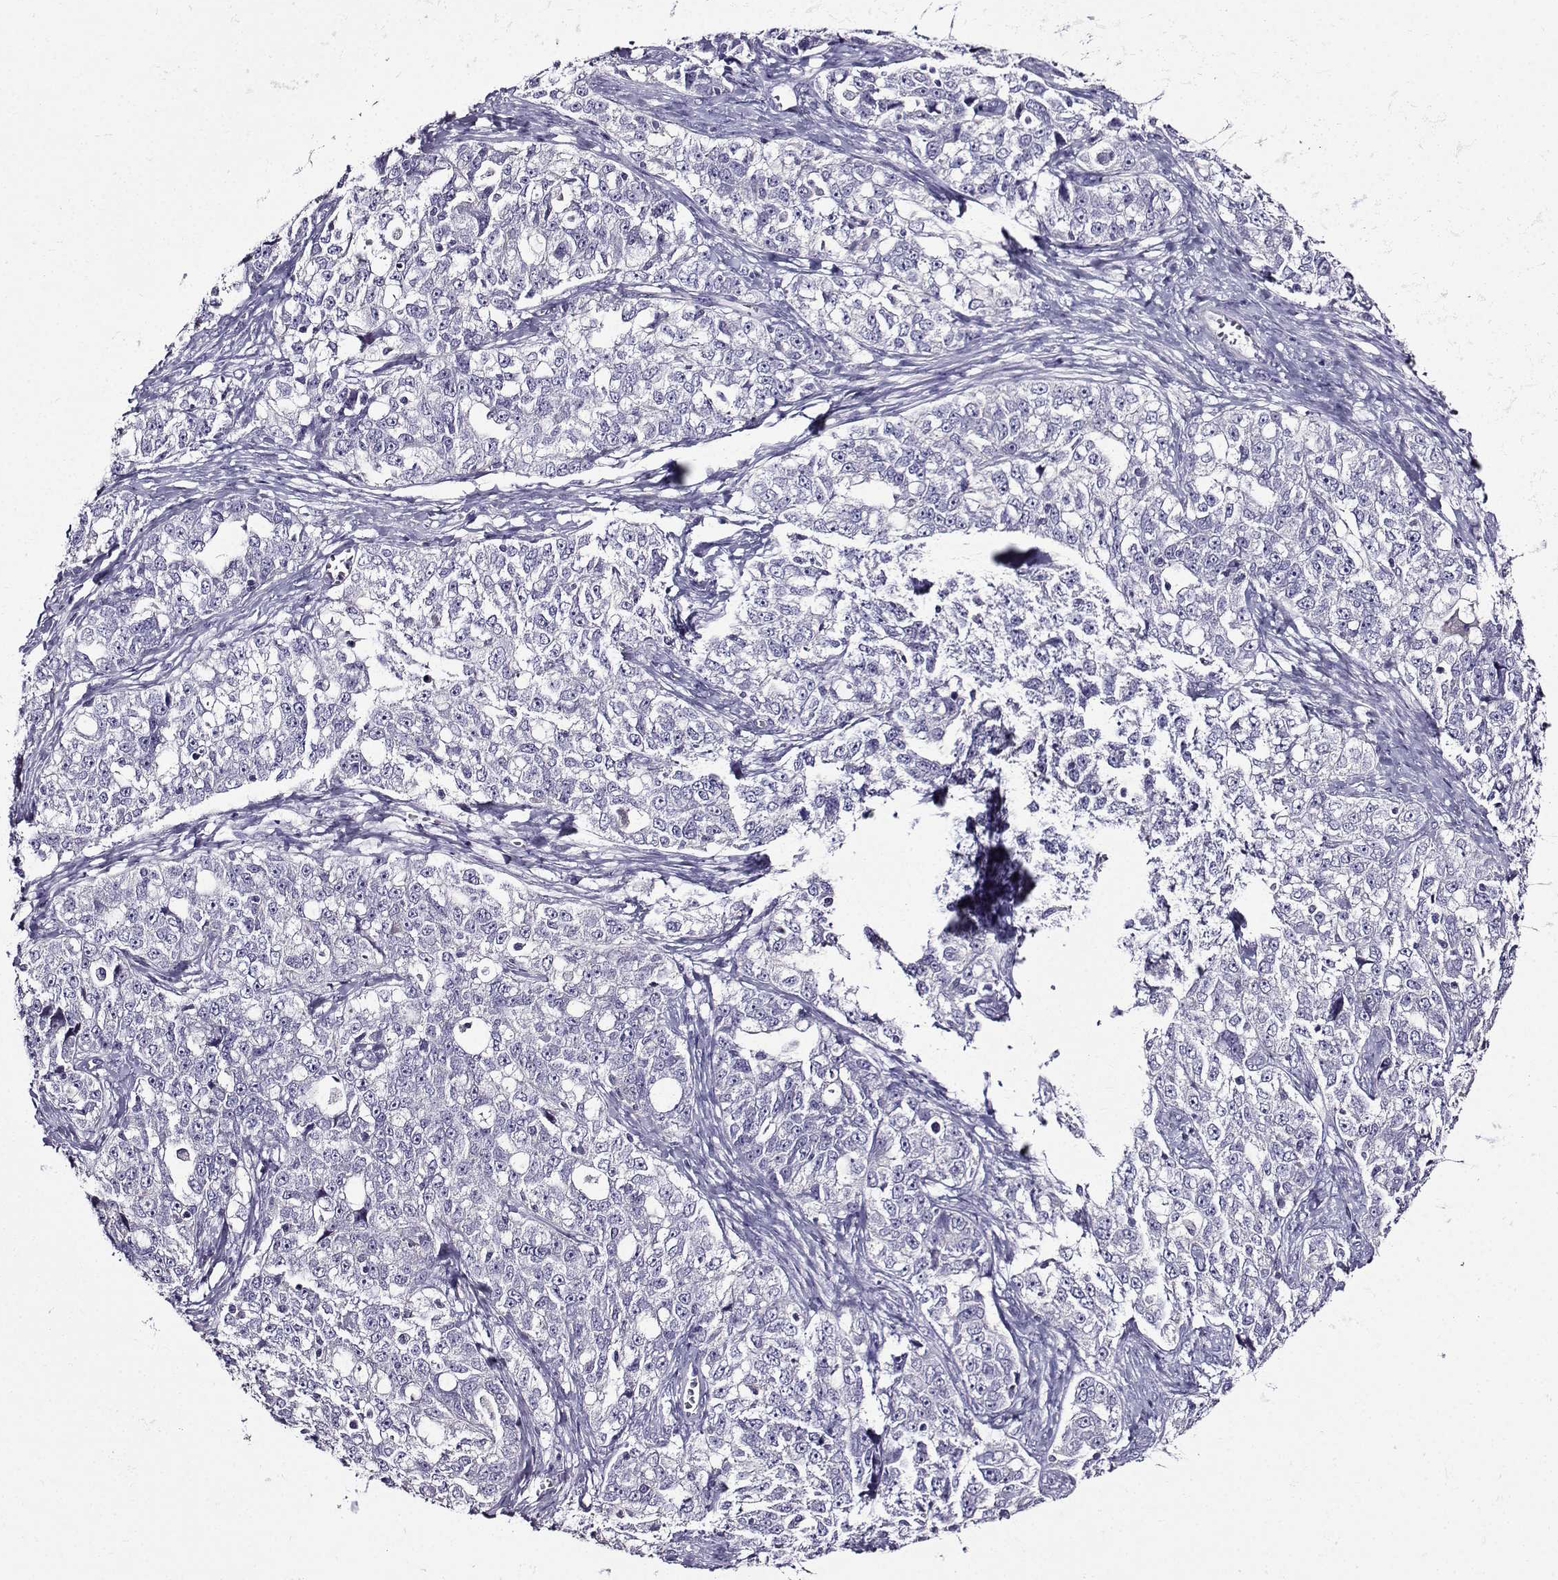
{"staining": {"intensity": "negative", "quantity": "none", "location": "none"}, "tissue": "ovarian cancer", "cell_type": "Tumor cells", "image_type": "cancer", "snomed": [{"axis": "morphology", "description": "Cystadenocarcinoma, serous, NOS"}, {"axis": "topography", "description": "Ovary"}], "caption": "Immunohistochemistry (IHC) histopathology image of human serous cystadenocarcinoma (ovarian) stained for a protein (brown), which shows no staining in tumor cells.", "gene": "TMEM266", "patient": {"sex": "female", "age": 51}}